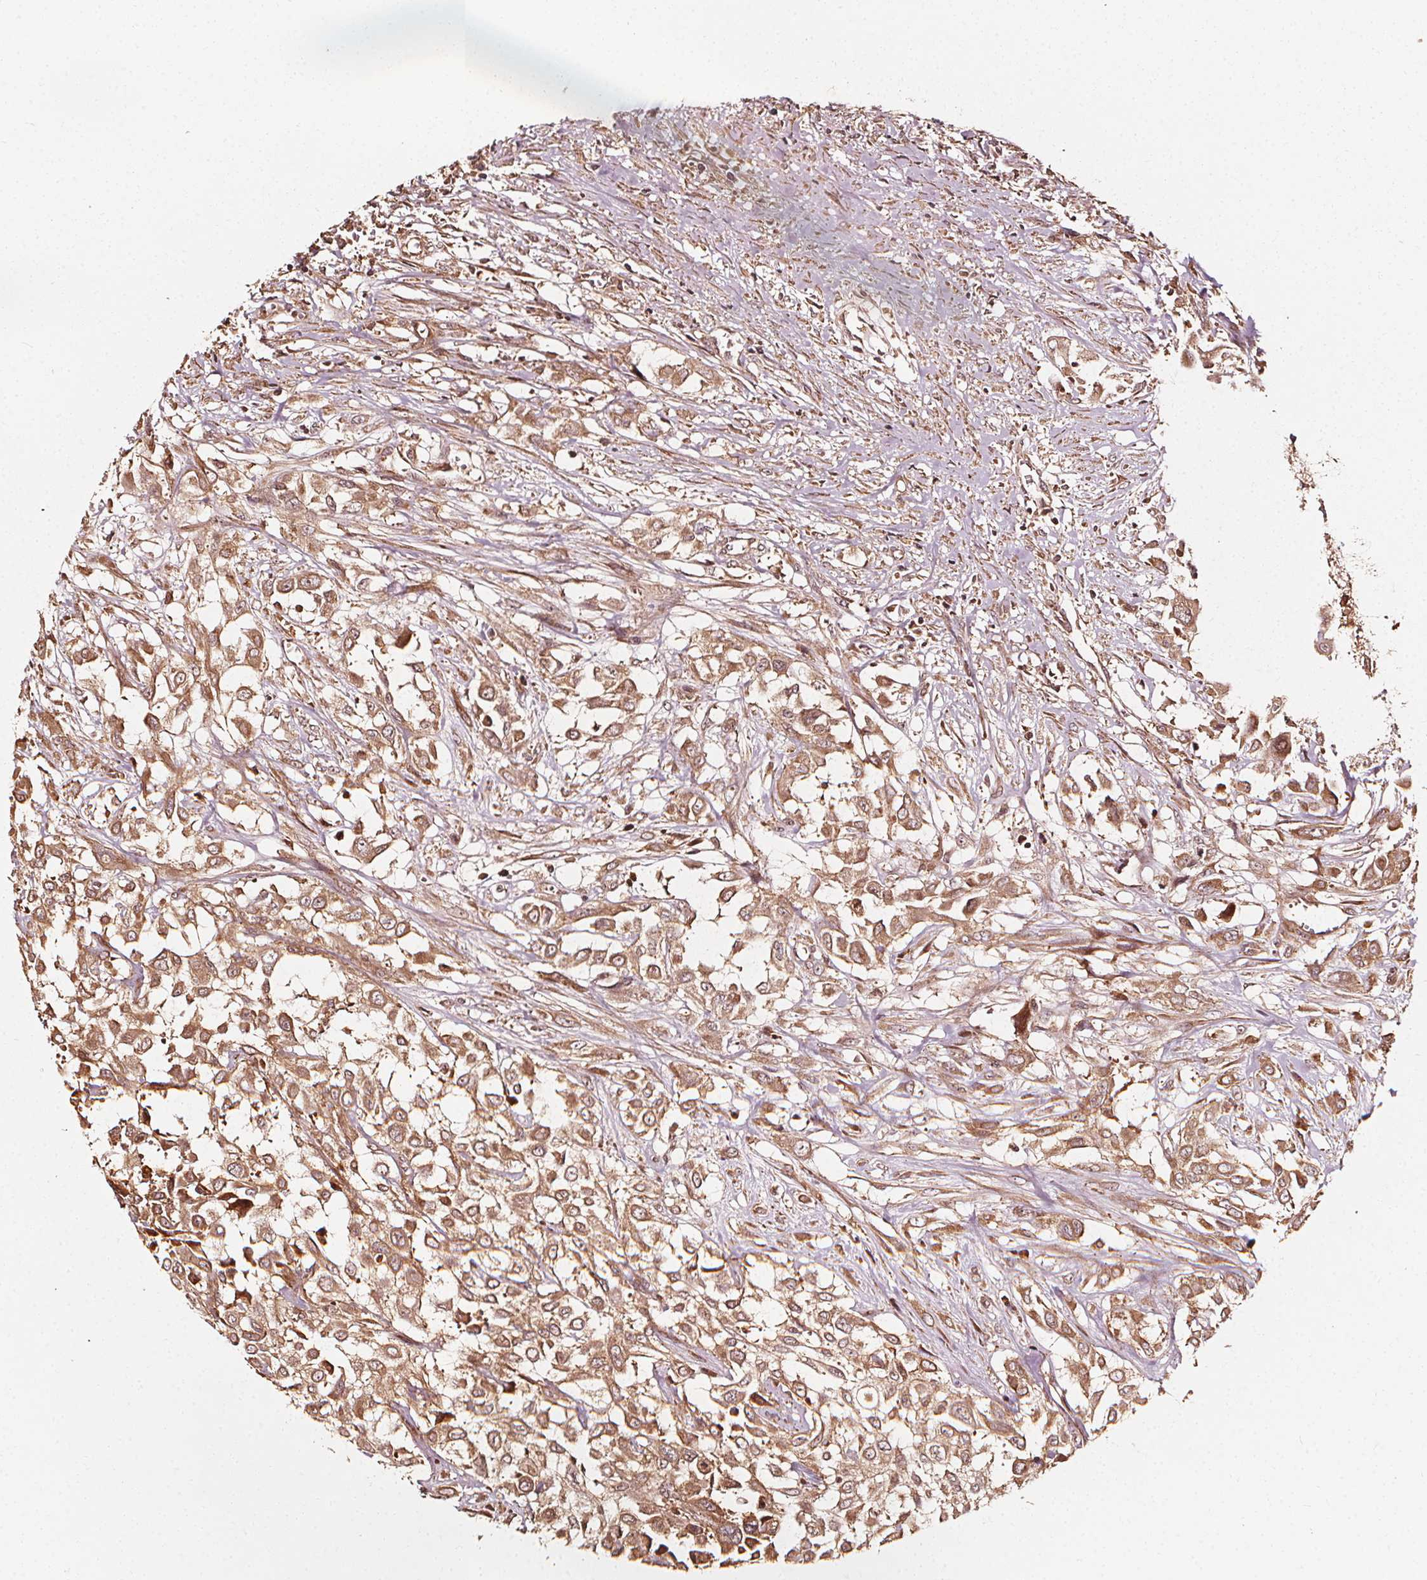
{"staining": {"intensity": "moderate", "quantity": ">75%", "location": "cytoplasmic/membranous"}, "tissue": "urothelial cancer", "cell_type": "Tumor cells", "image_type": "cancer", "snomed": [{"axis": "morphology", "description": "Urothelial carcinoma, High grade"}, {"axis": "topography", "description": "Urinary bladder"}], "caption": "Urothelial cancer tissue reveals moderate cytoplasmic/membranous positivity in about >75% of tumor cells", "gene": "NPC1", "patient": {"sex": "male", "age": 57}}